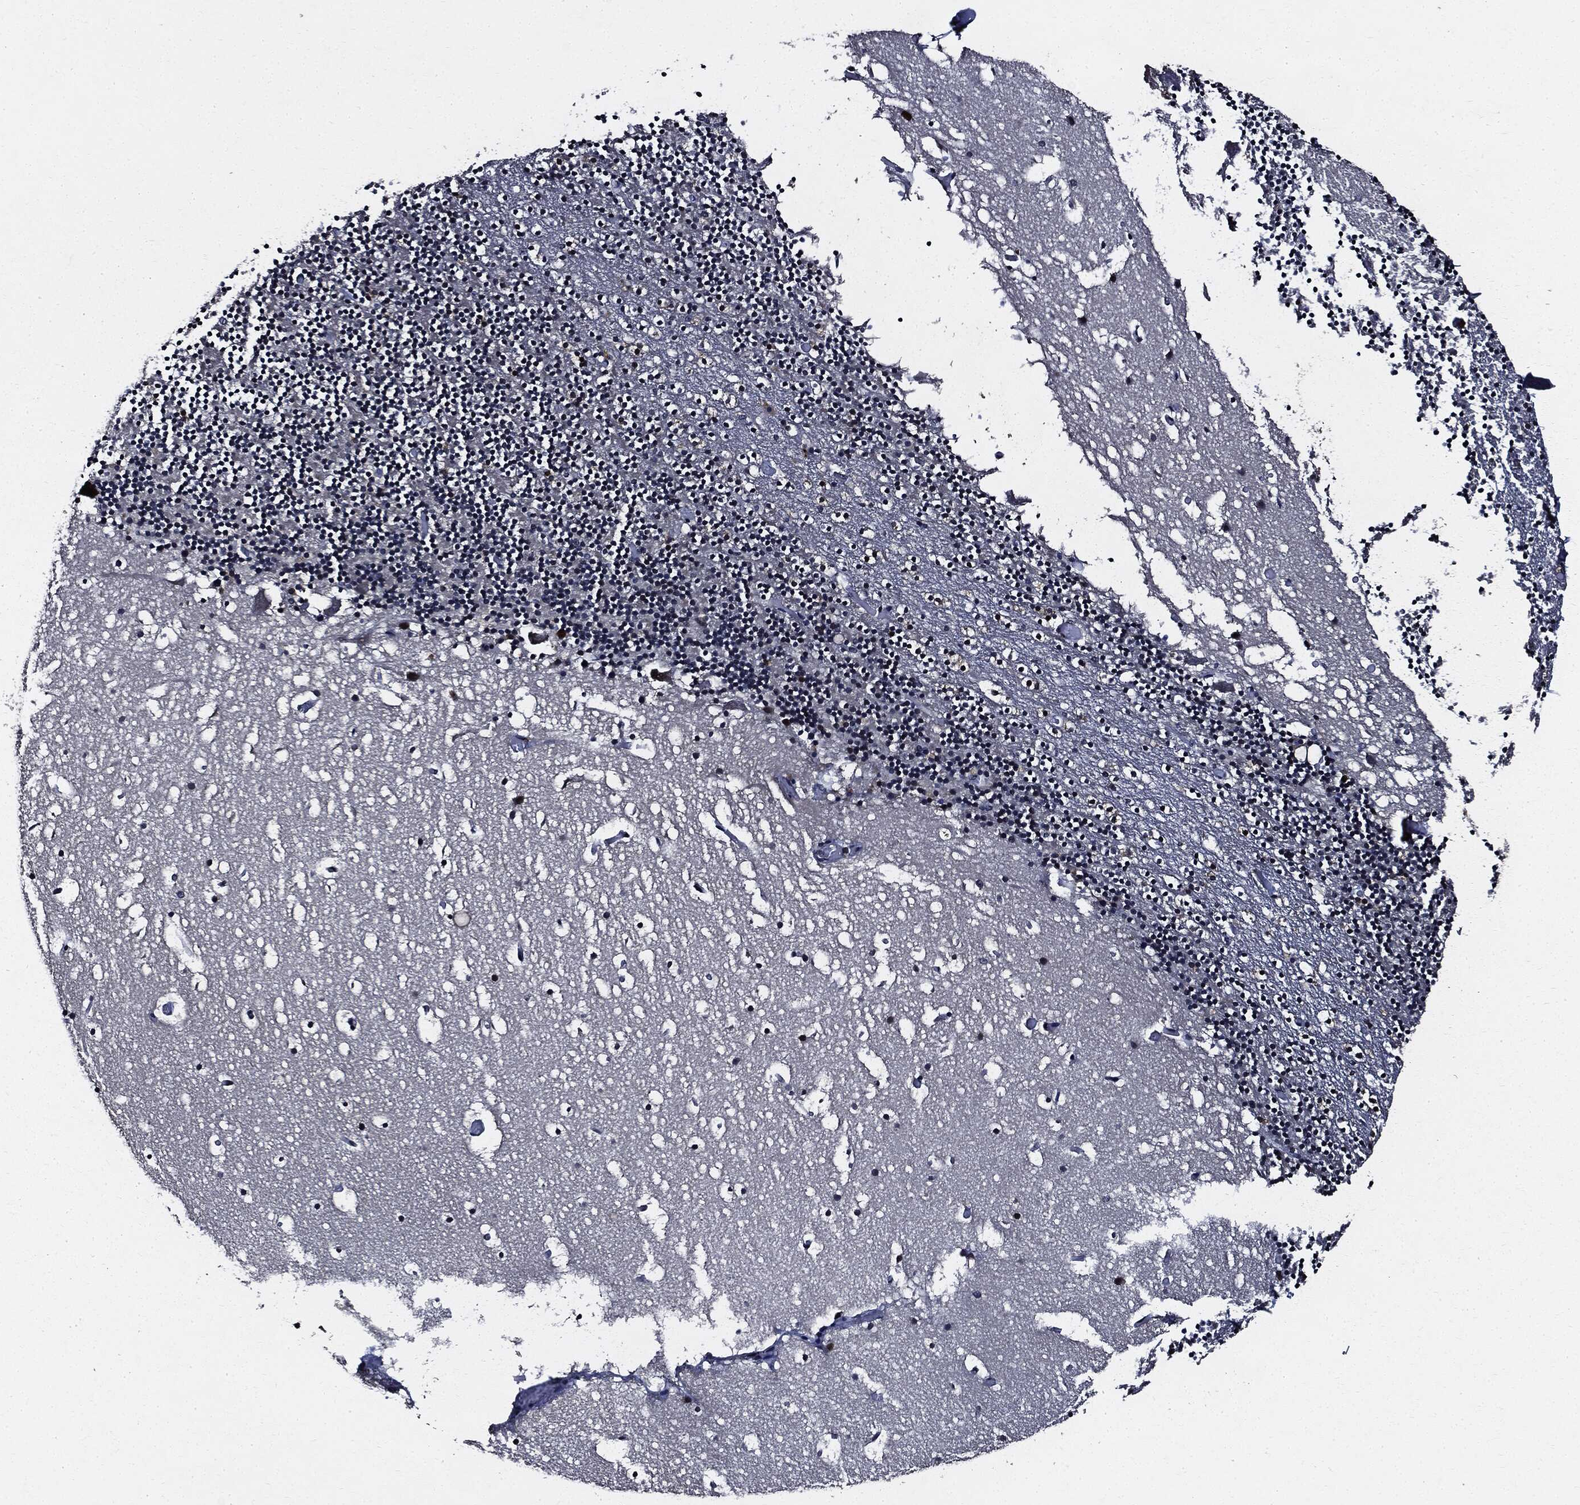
{"staining": {"intensity": "negative", "quantity": "none", "location": "none"}, "tissue": "cerebellum", "cell_type": "Cells in granular layer", "image_type": "normal", "snomed": [{"axis": "morphology", "description": "Normal tissue, NOS"}, {"axis": "topography", "description": "Cerebellum"}], "caption": "This is a histopathology image of IHC staining of normal cerebellum, which shows no positivity in cells in granular layer.", "gene": "SUGT1", "patient": {"sex": "male", "age": 37}}